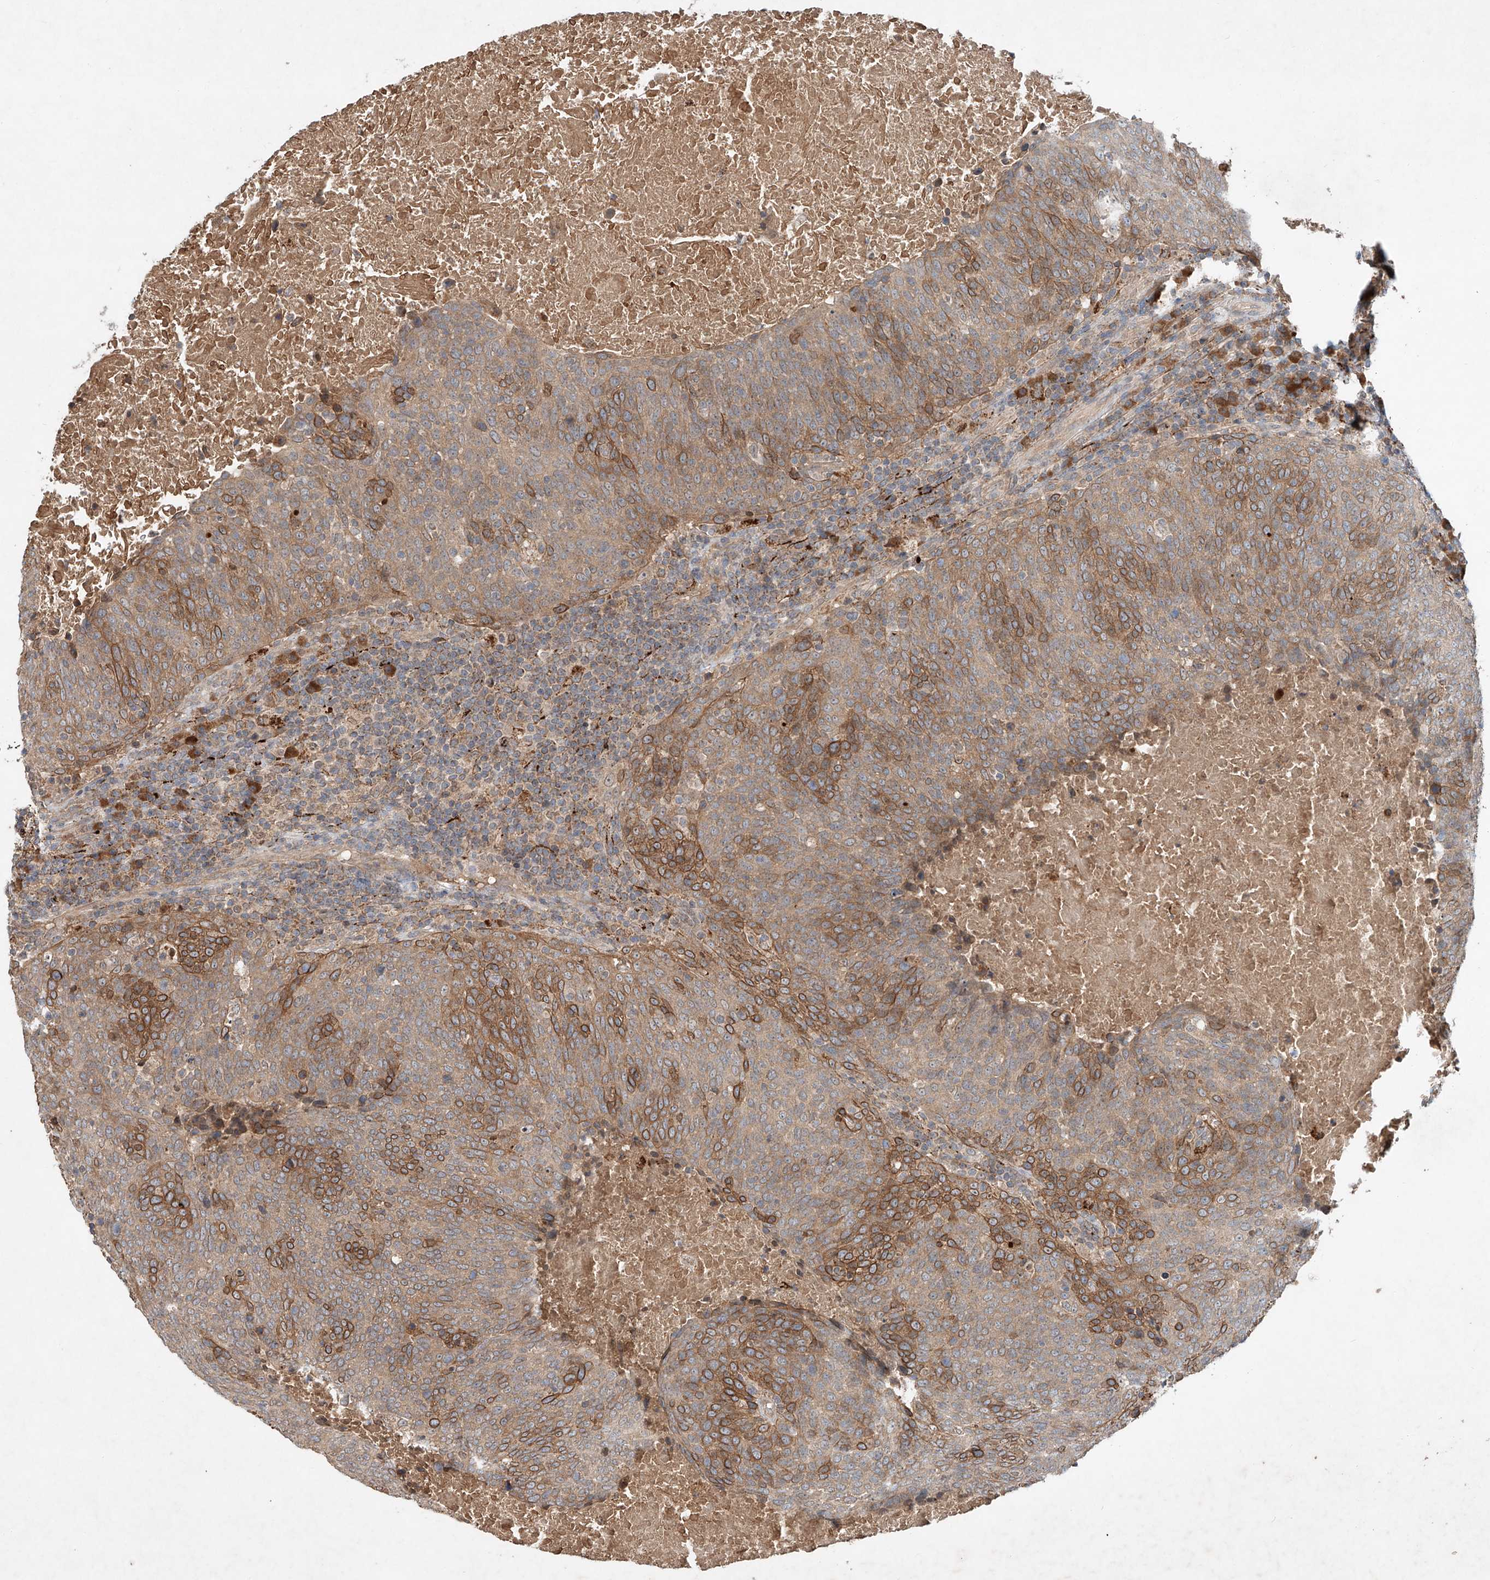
{"staining": {"intensity": "moderate", "quantity": ">75%", "location": "cytoplasmic/membranous"}, "tissue": "head and neck cancer", "cell_type": "Tumor cells", "image_type": "cancer", "snomed": [{"axis": "morphology", "description": "Squamous cell carcinoma, NOS"}, {"axis": "morphology", "description": "Squamous cell carcinoma, metastatic, NOS"}, {"axis": "topography", "description": "Lymph node"}, {"axis": "topography", "description": "Head-Neck"}], "caption": "Immunohistochemistry of head and neck cancer (squamous cell carcinoma) displays medium levels of moderate cytoplasmic/membranous positivity in approximately >75% of tumor cells. The staining was performed using DAB, with brown indicating positive protein expression. Nuclei are stained blue with hematoxylin.", "gene": "IER5", "patient": {"sex": "male", "age": 62}}